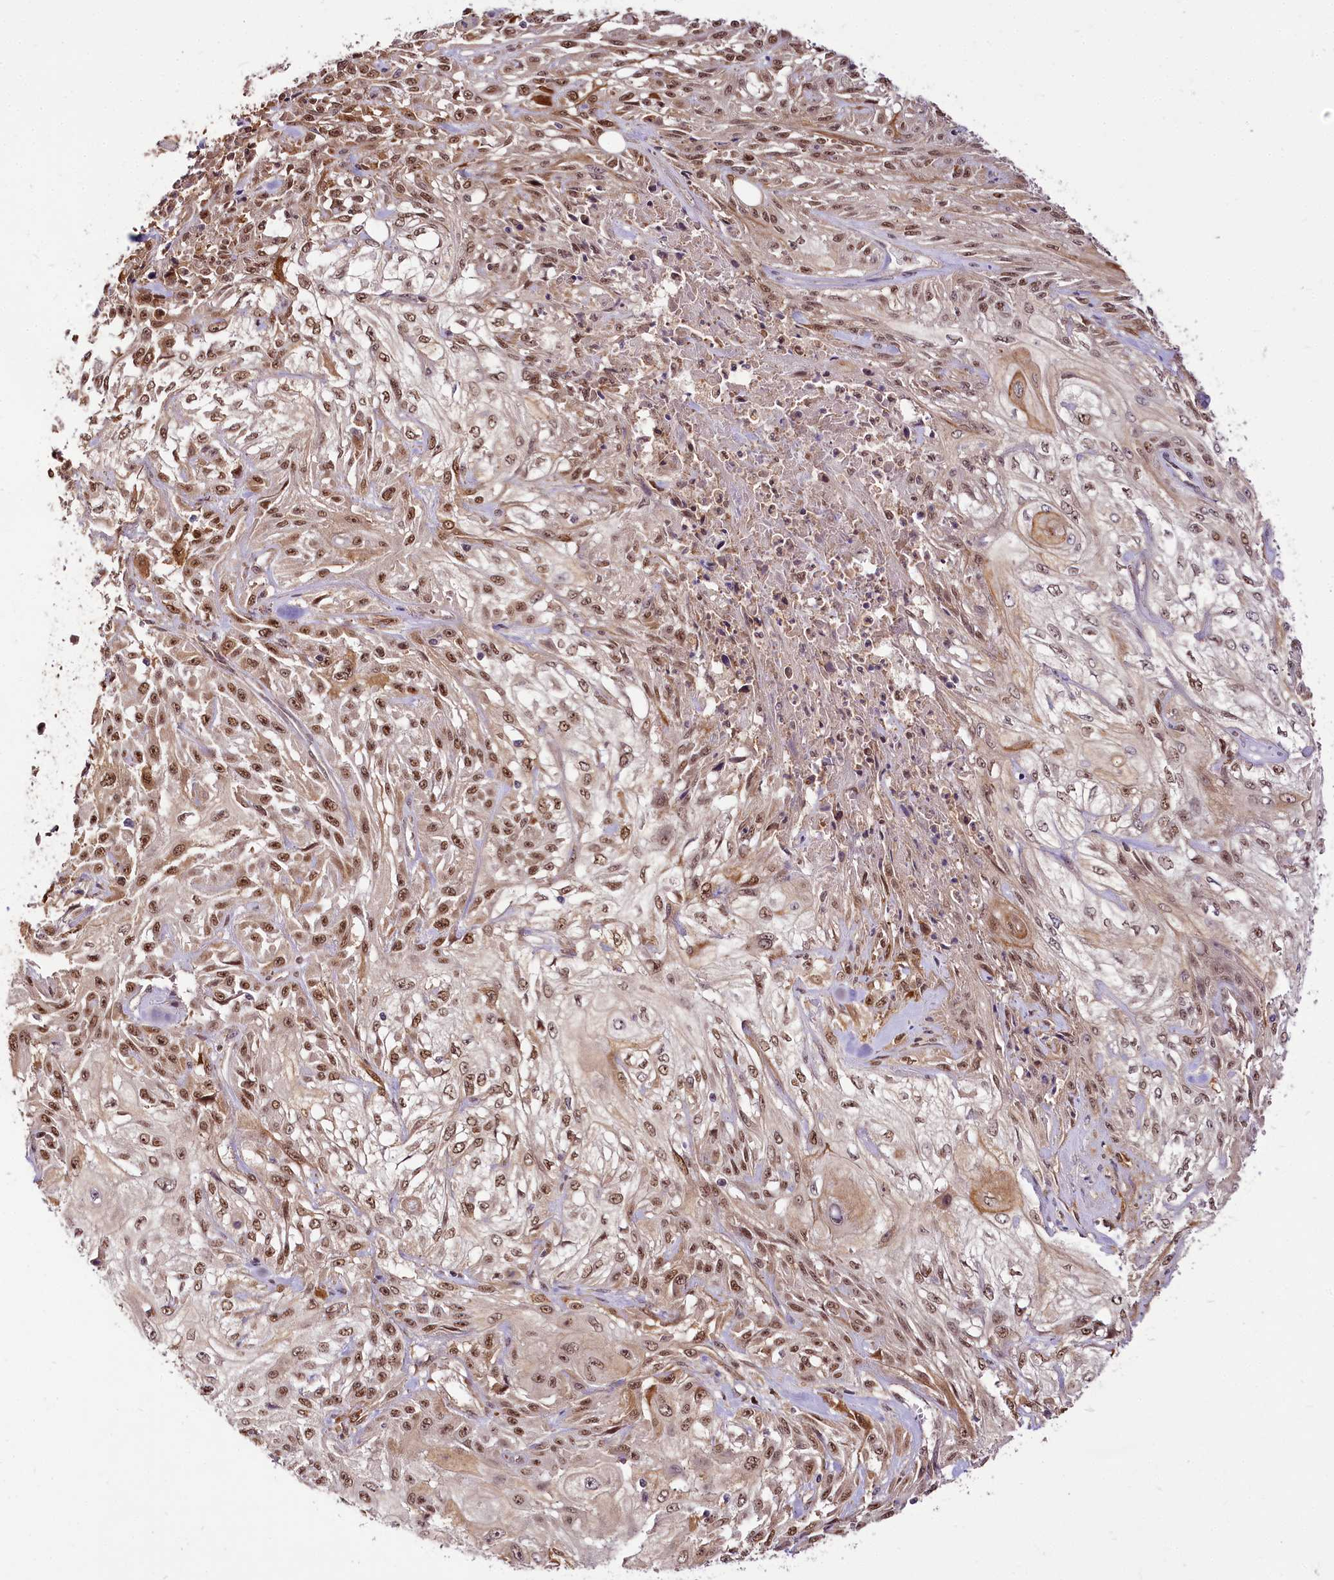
{"staining": {"intensity": "moderate", "quantity": ">75%", "location": "nuclear"}, "tissue": "skin cancer", "cell_type": "Tumor cells", "image_type": "cancer", "snomed": [{"axis": "morphology", "description": "Squamous cell carcinoma, NOS"}, {"axis": "morphology", "description": "Squamous cell carcinoma, metastatic, NOS"}, {"axis": "topography", "description": "Skin"}, {"axis": "topography", "description": "Lymph node"}], "caption": "Tumor cells show medium levels of moderate nuclear staining in about >75% of cells in squamous cell carcinoma (skin).", "gene": "GNL3L", "patient": {"sex": "male", "age": 75}}